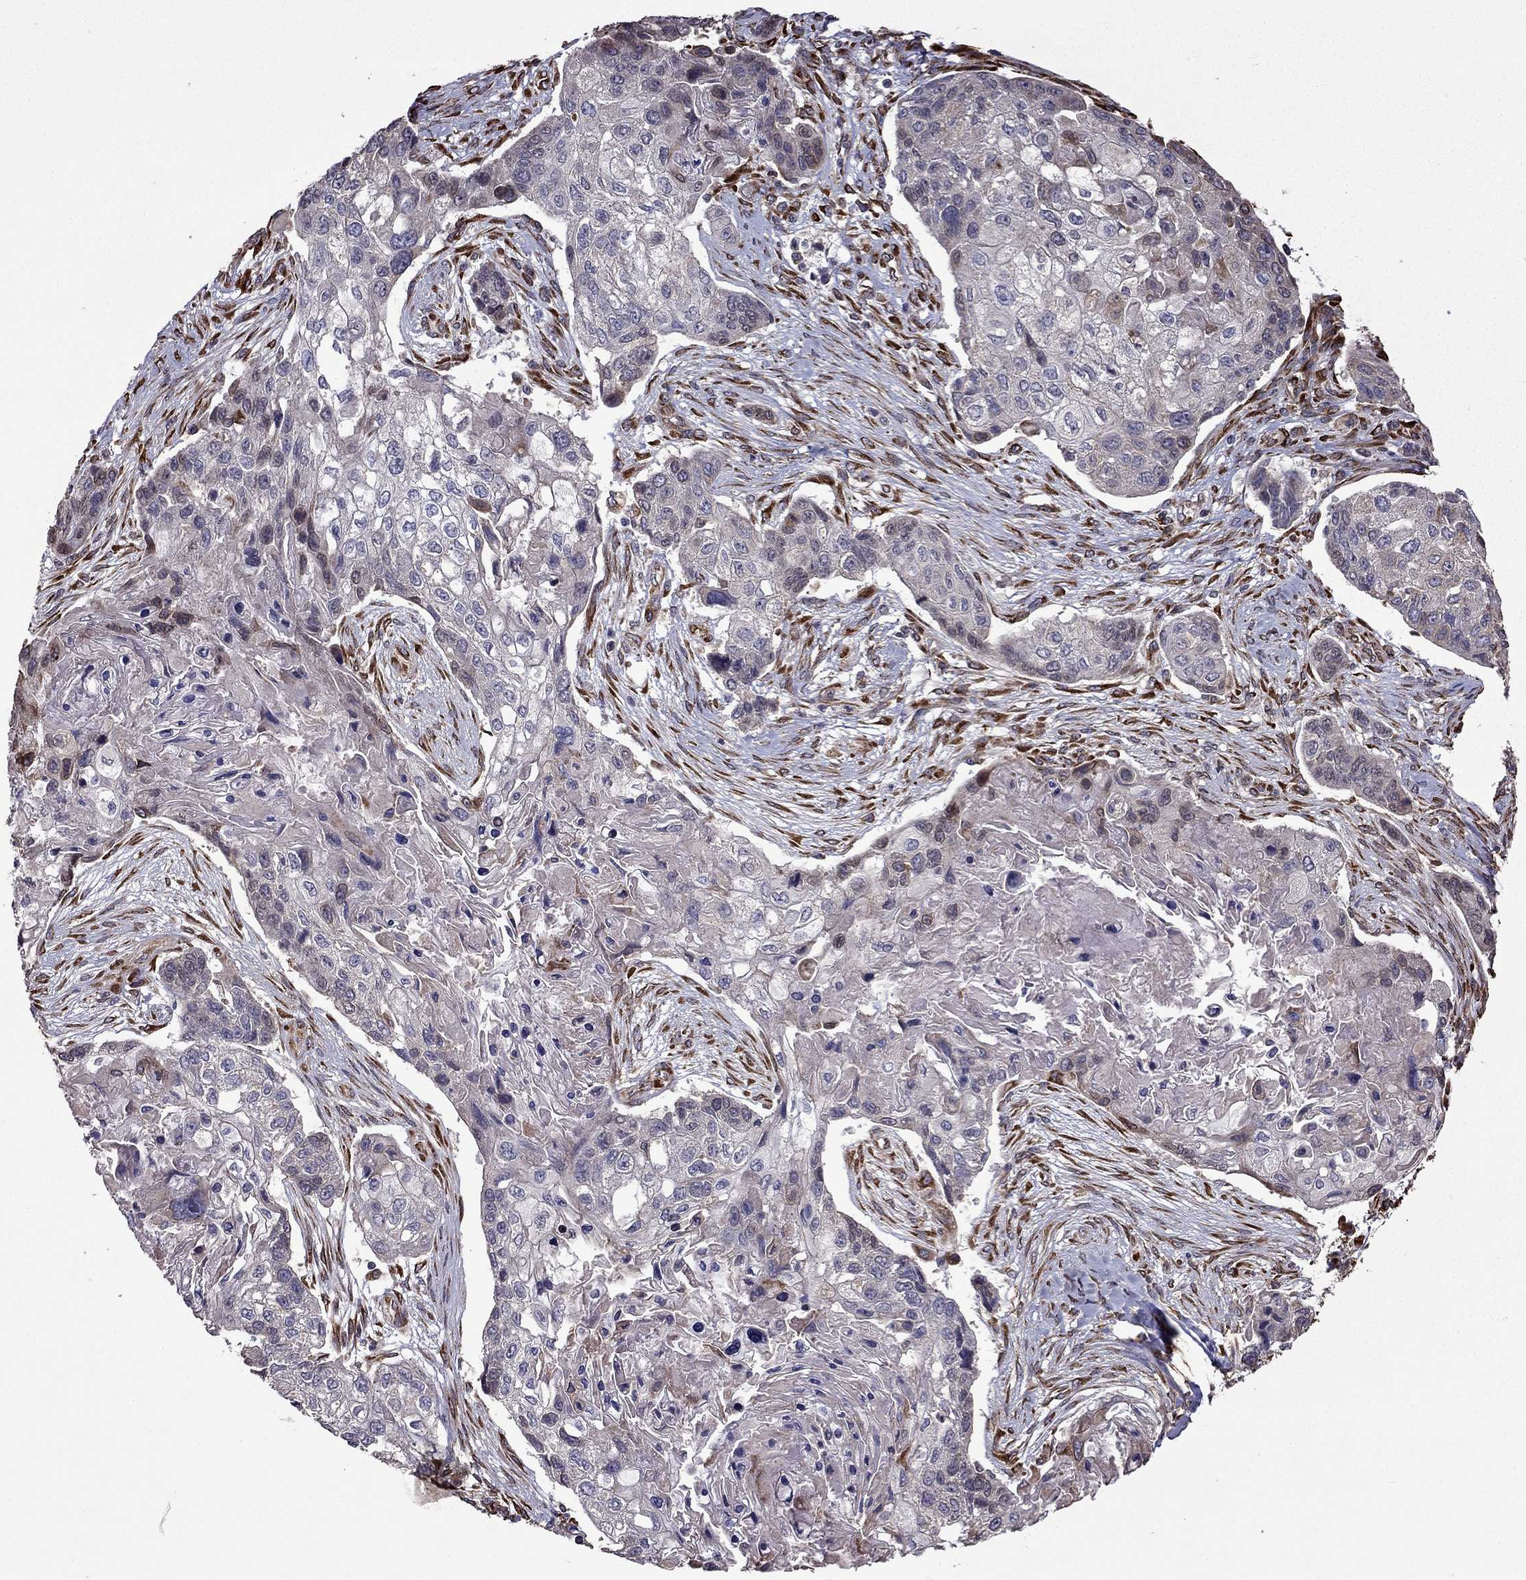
{"staining": {"intensity": "negative", "quantity": "none", "location": "none"}, "tissue": "lung cancer", "cell_type": "Tumor cells", "image_type": "cancer", "snomed": [{"axis": "morphology", "description": "Squamous cell carcinoma, NOS"}, {"axis": "topography", "description": "Lung"}], "caption": "Immunohistochemical staining of lung cancer exhibits no significant staining in tumor cells.", "gene": "IKBIP", "patient": {"sex": "male", "age": 69}}